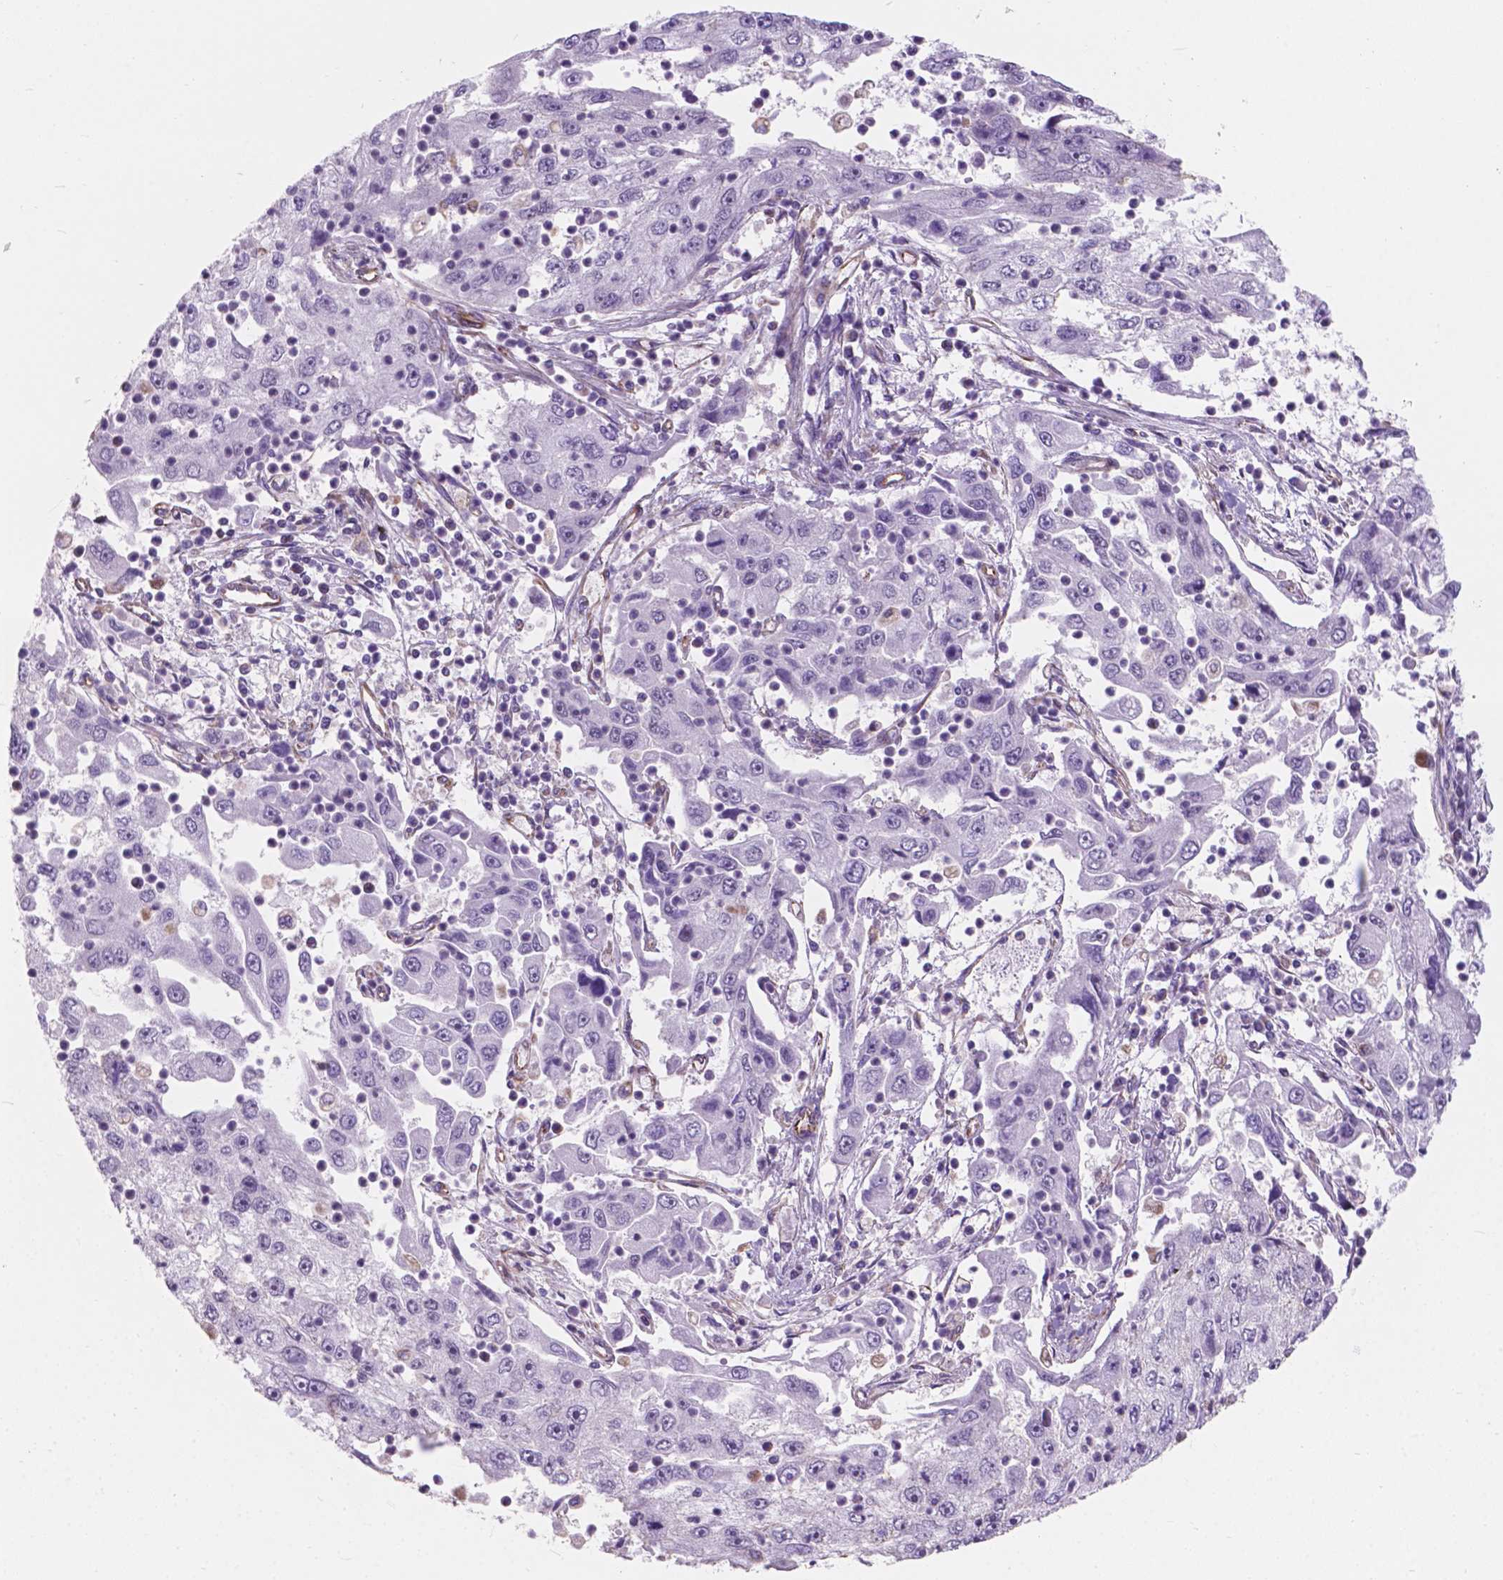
{"staining": {"intensity": "negative", "quantity": "none", "location": "none"}, "tissue": "cervical cancer", "cell_type": "Tumor cells", "image_type": "cancer", "snomed": [{"axis": "morphology", "description": "Squamous cell carcinoma, NOS"}, {"axis": "topography", "description": "Cervix"}], "caption": "Tumor cells show no significant protein staining in cervical cancer (squamous cell carcinoma).", "gene": "AMOT", "patient": {"sex": "female", "age": 36}}